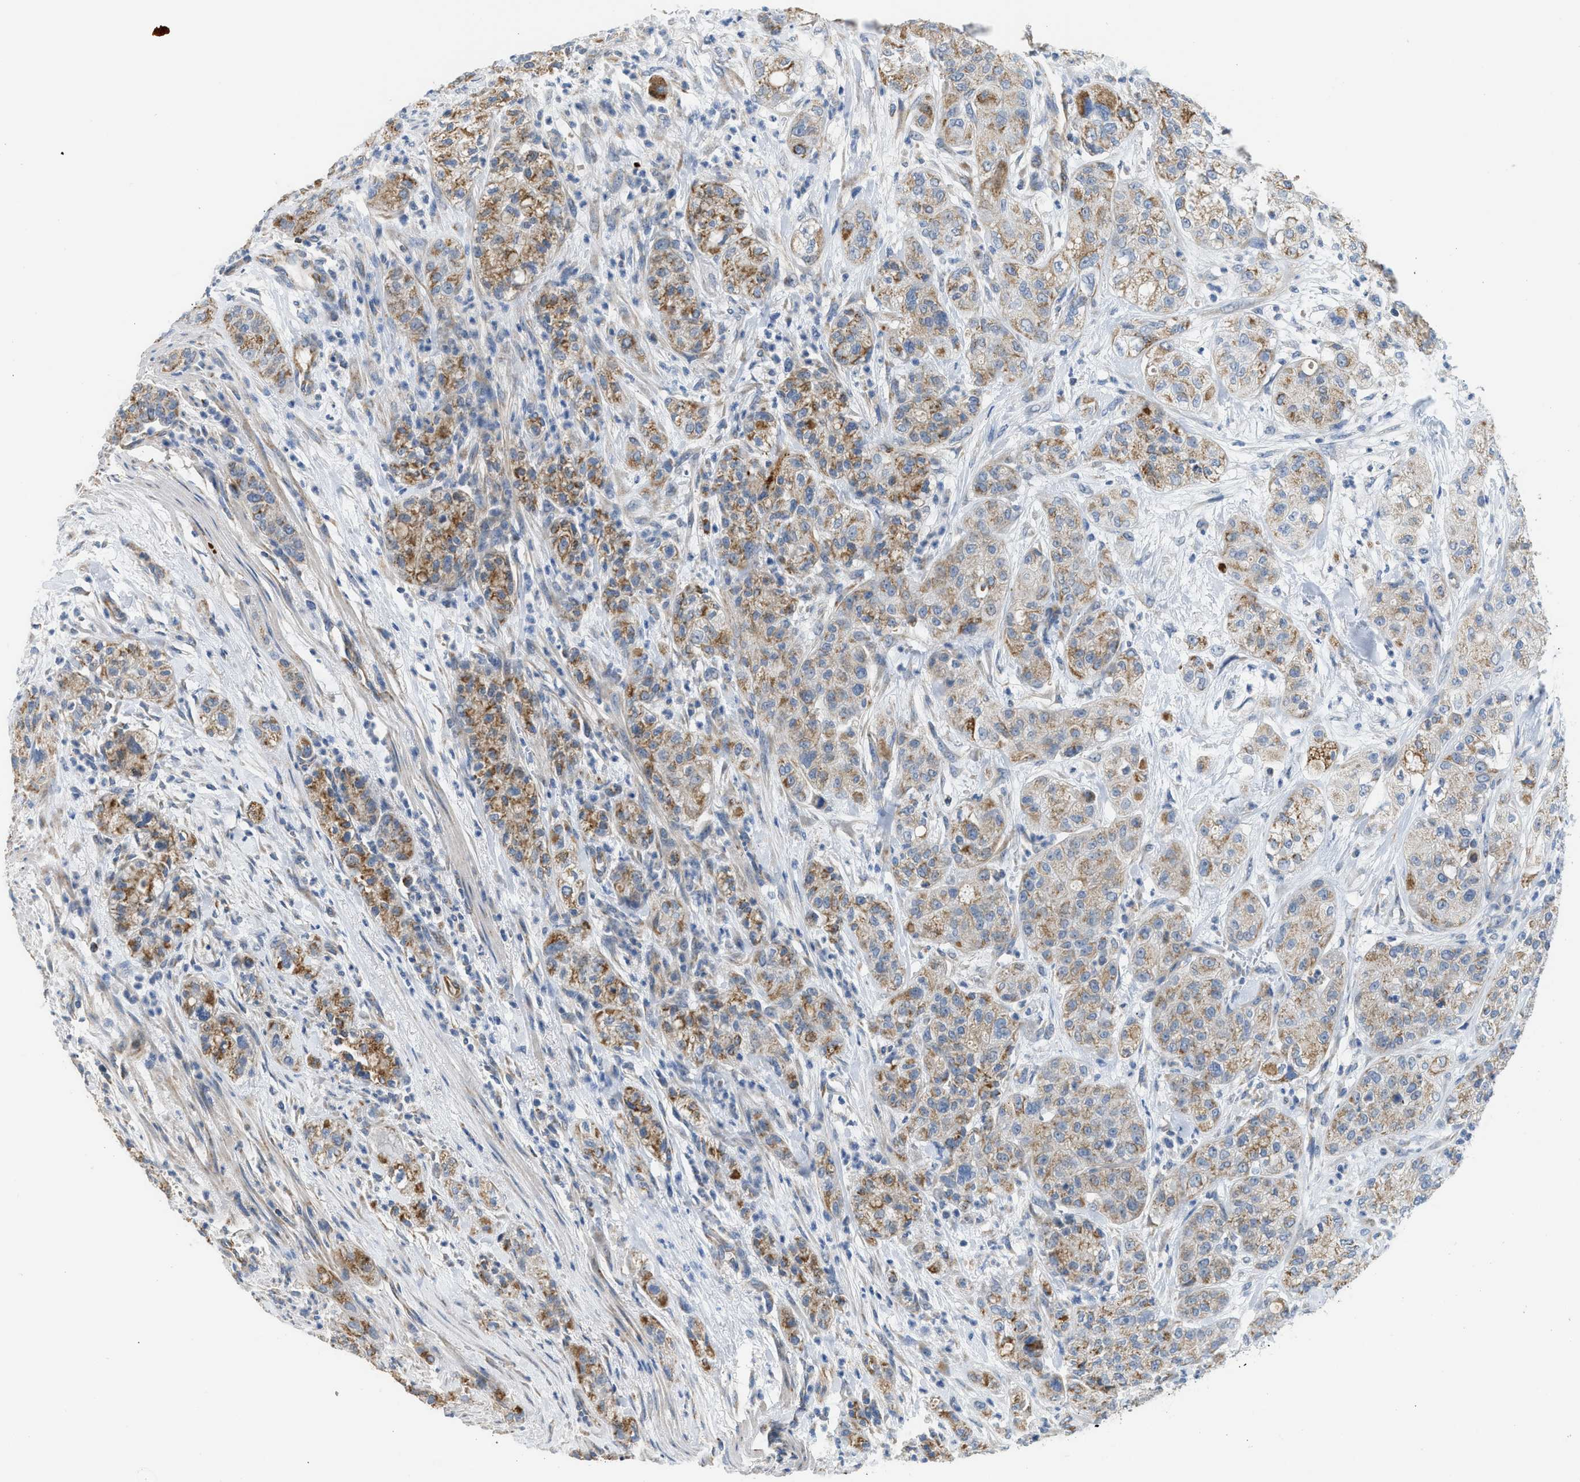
{"staining": {"intensity": "moderate", "quantity": "25%-75%", "location": "cytoplasmic/membranous"}, "tissue": "pancreatic cancer", "cell_type": "Tumor cells", "image_type": "cancer", "snomed": [{"axis": "morphology", "description": "Adenocarcinoma, NOS"}, {"axis": "topography", "description": "Pancreas"}], "caption": "Protein staining of pancreatic cancer (adenocarcinoma) tissue exhibits moderate cytoplasmic/membranous expression in about 25%-75% of tumor cells.", "gene": "GOT2", "patient": {"sex": "female", "age": 78}}